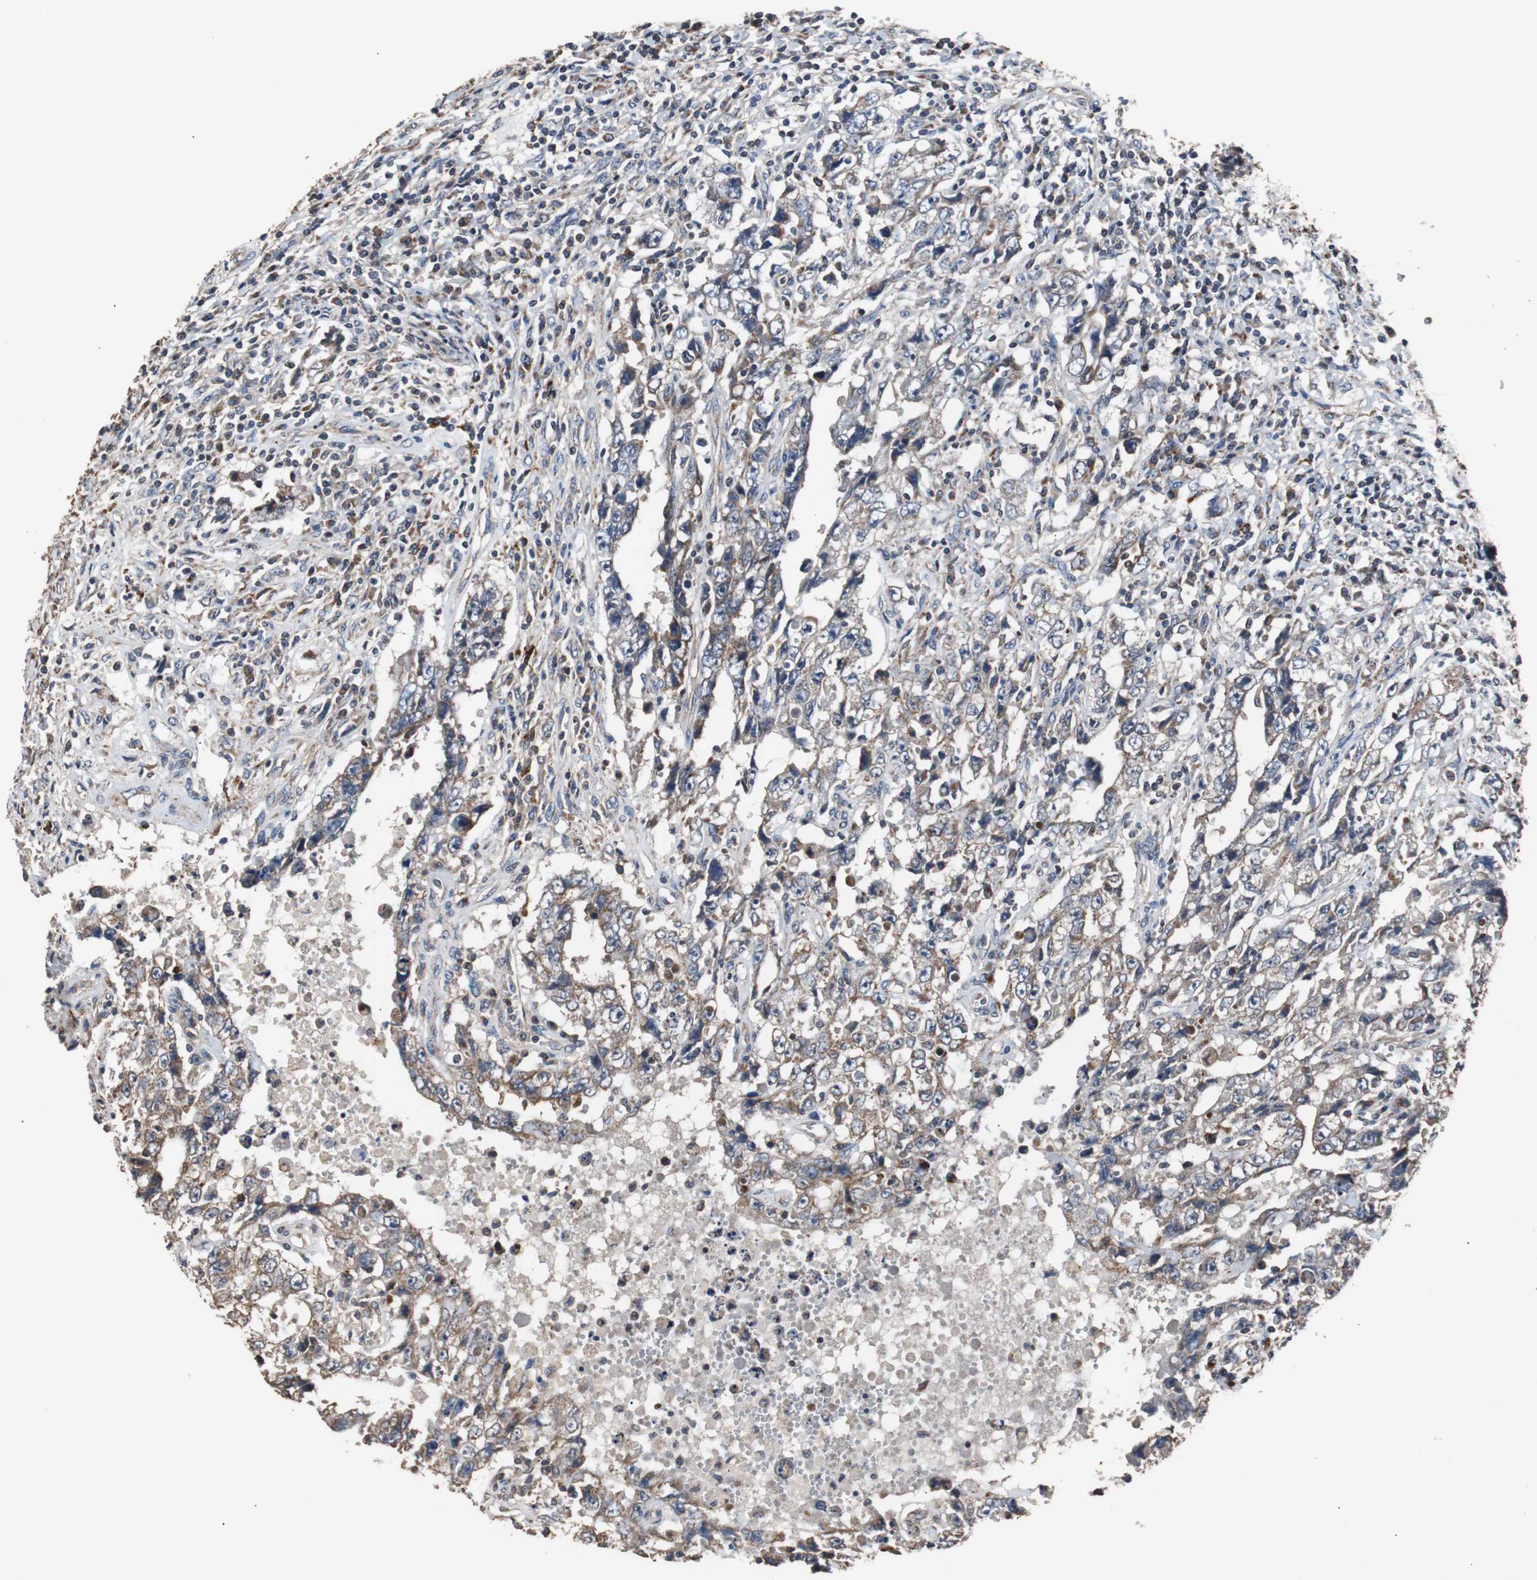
{"staining": {"intensity": "moderate", "quantity": "25%-75%", "location": "cytoplasmic/membranous"}, "tissue": "testis cancer", "cell_type": "Tumor cells", "image_type": "cancer", "snomed": [{"axis": "morphology", "description": "Carcinoma, Embryonal, NOS"}, {"axis": "topography", "description": "Testis"}], "caption": "Protein analysis of testis cancer tissue reveals moderate cytoplasmic/membranous positivity in about 25%-75% of tumor cells.", "gene": "PITRM1", "patient": {"sex": "male", "age": 26}}